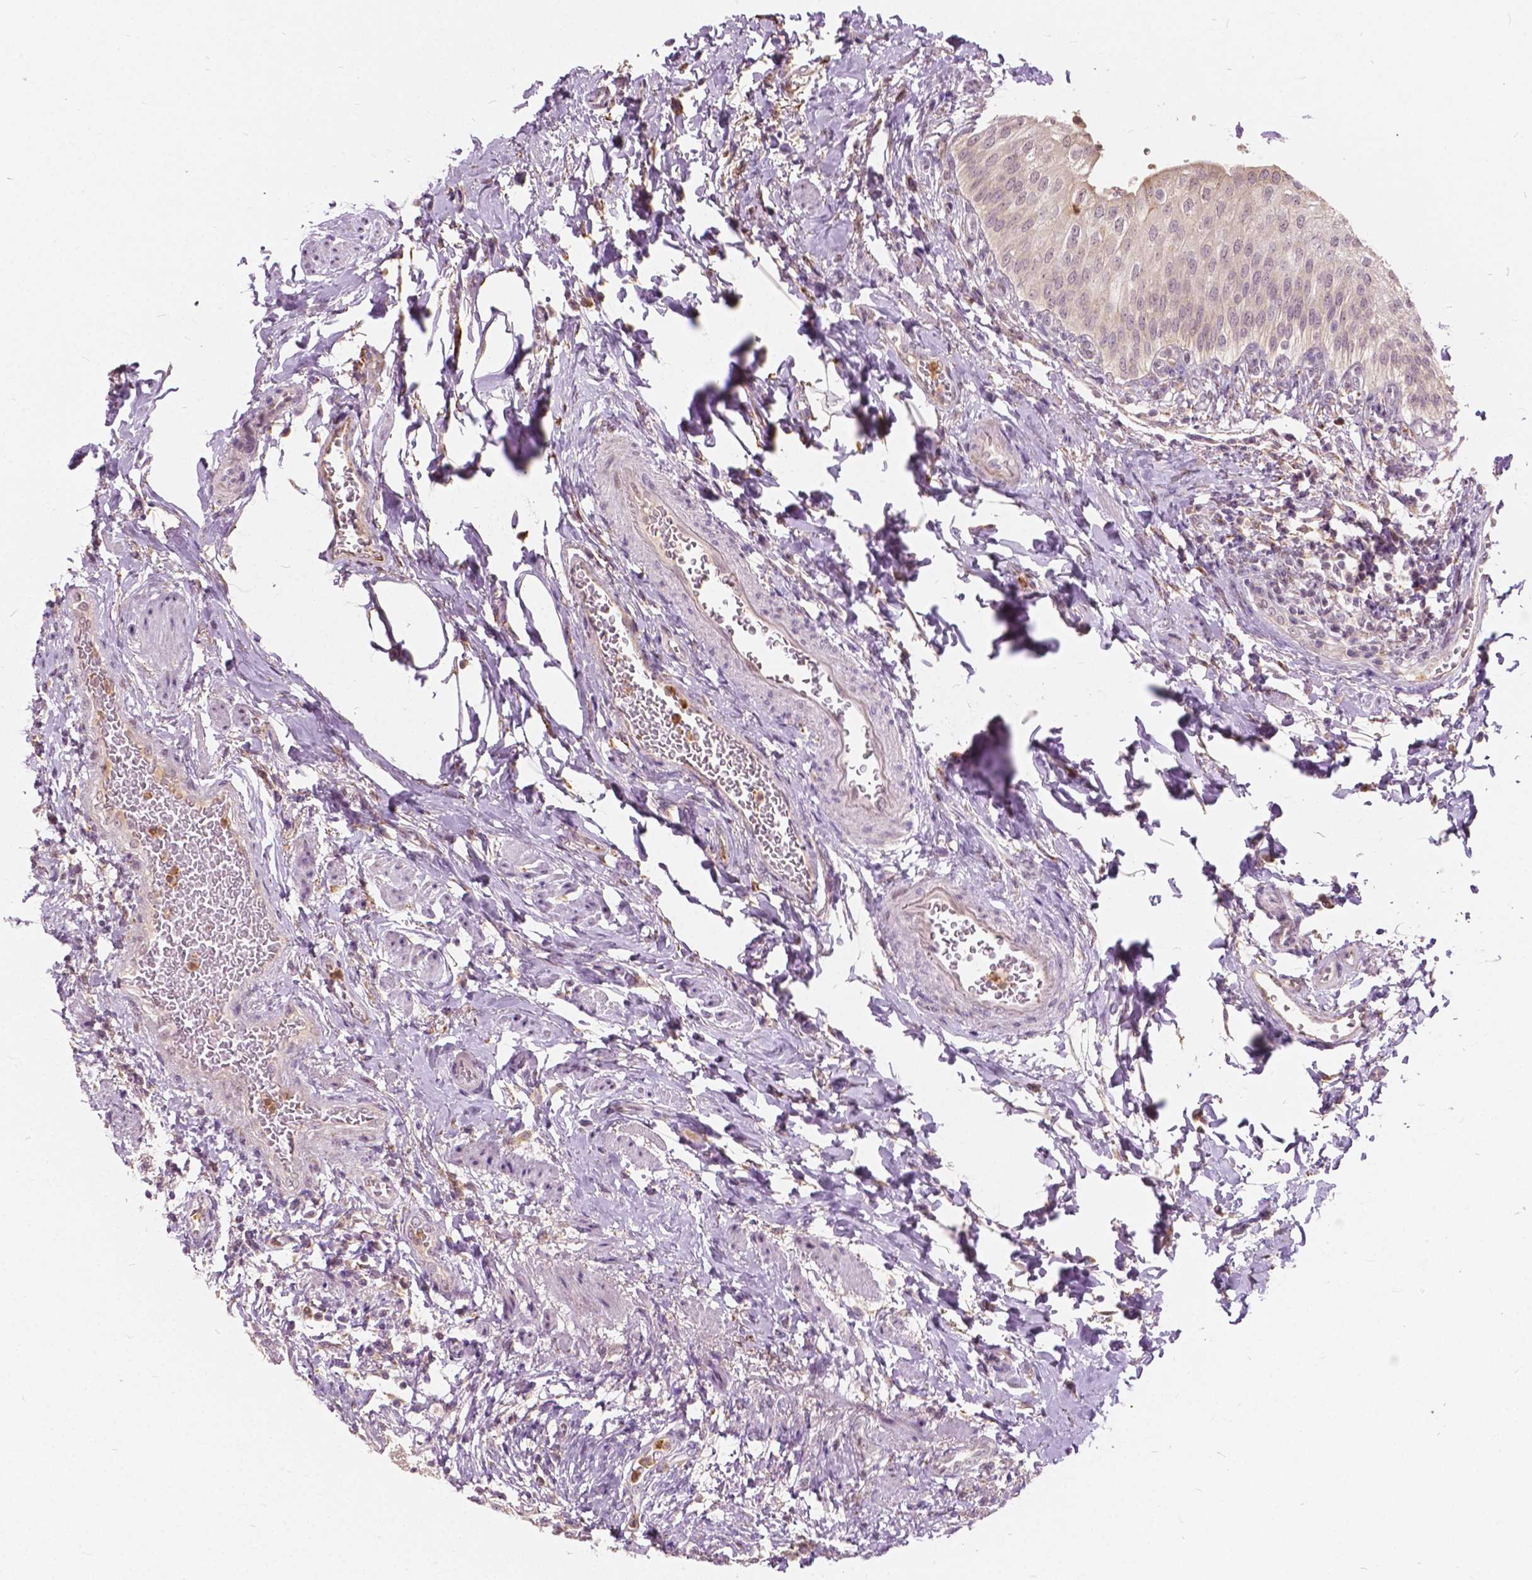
{"staining": {"intensity": "moderate", "quantity": "25%-75%", "location": "nuclear"}, "tissue": "urinary bladder", "cell_type": "Urothelial cells", "image_type": "normal", "snomed": [{"axis": "morphology", "description": "Normal tissue, NOS"}, {"axis": "topography", "description": "Urinary bladder"}, {"axis": "topography", "description": "Peripheral nerve tissue"}], "caption": "This image demonstrates unremarkable urinary bladder stained with immunohistochemistry to label a protein in brown. The nuclear of urothelial cells show moderate positivity for the protein. Nuclei are counter-stained blue.", "gene": "DLX6", "patient": {"sex": "female", "age": 60}}